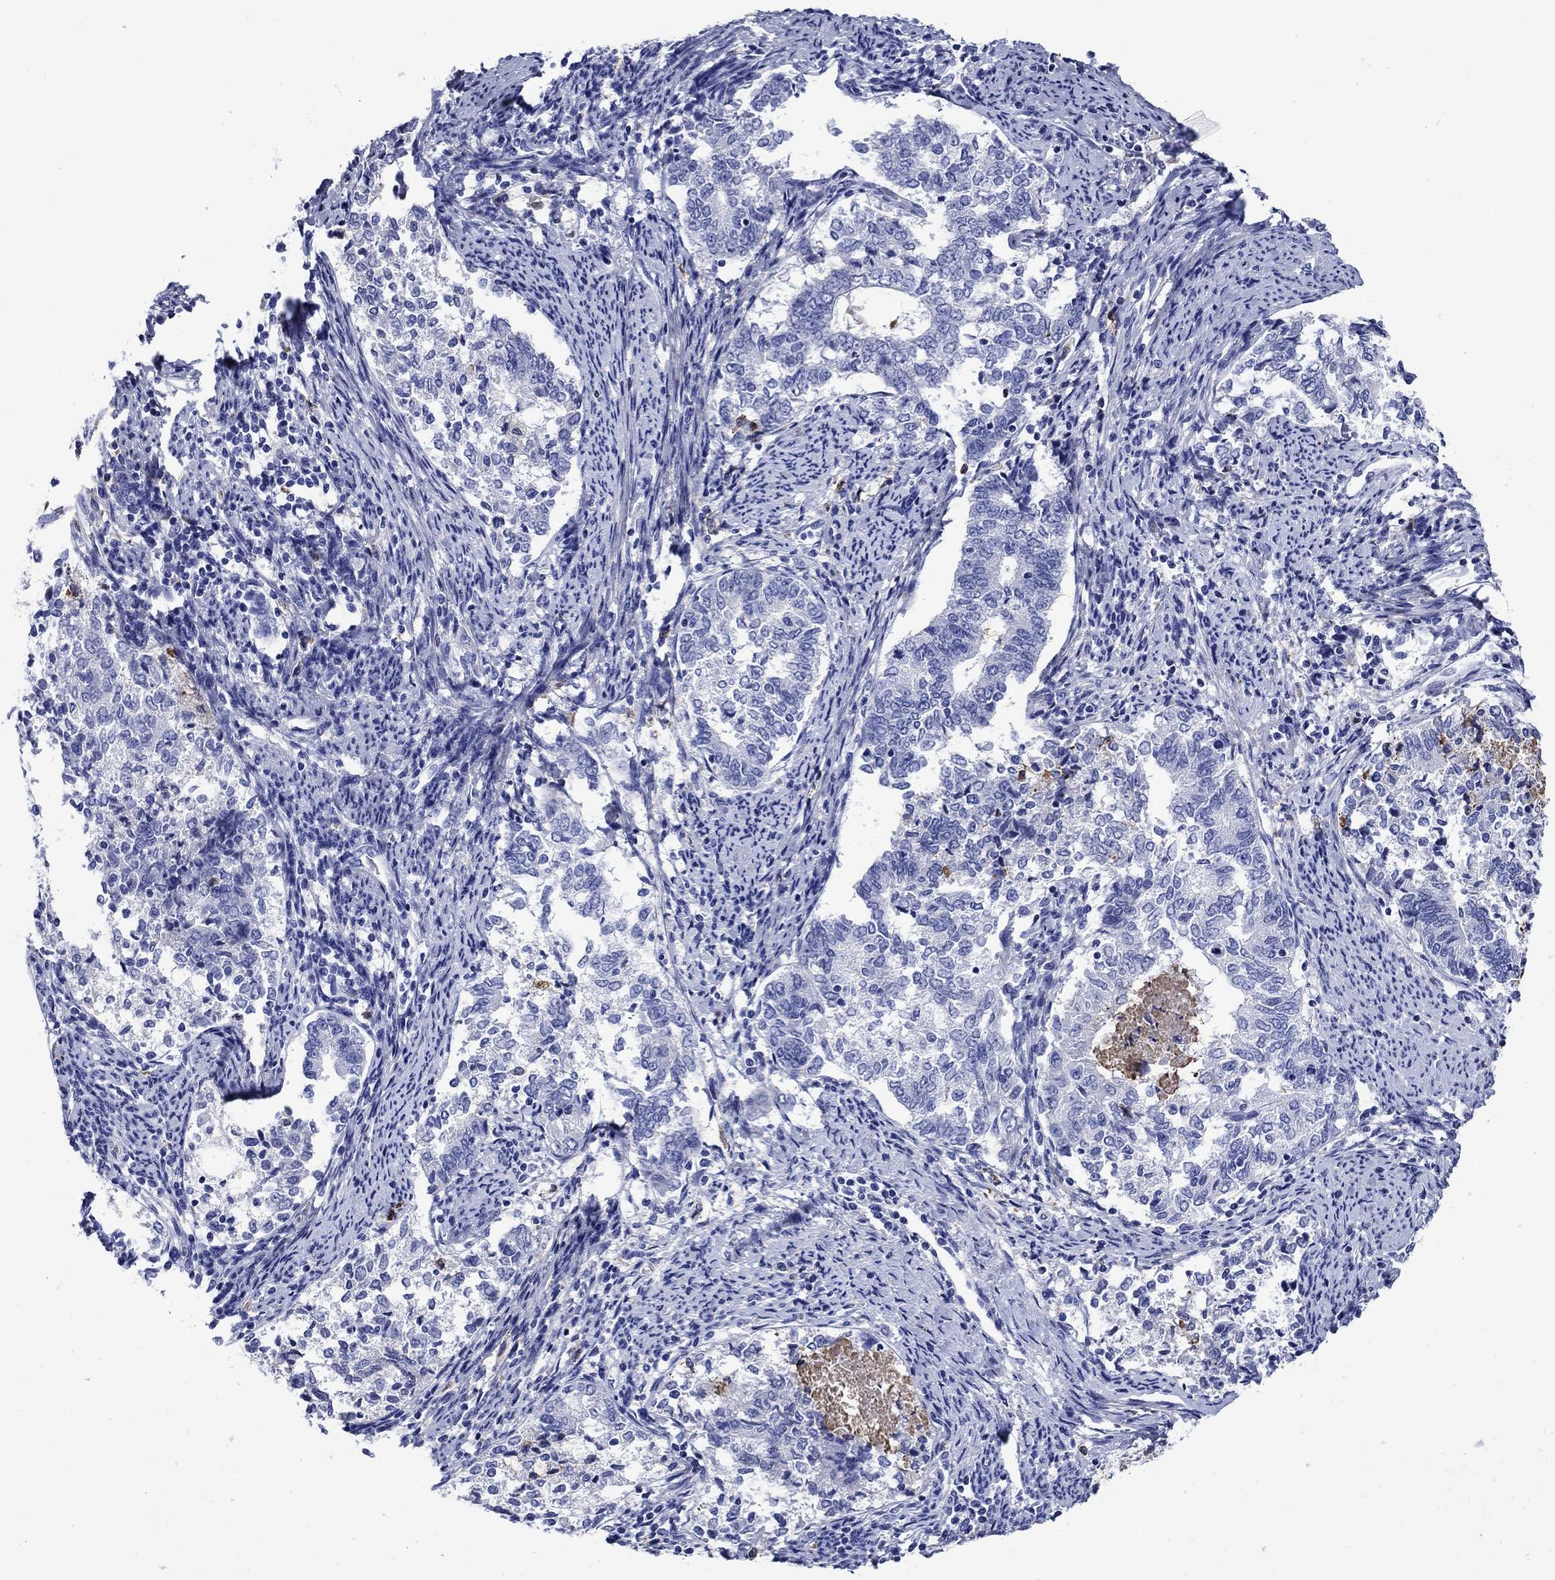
{"staining": {"intensity": "negative", "quantity": "none", "location": "none"}, "tissue": "endometrial cancer", "cell_type": "Tumor cells", "image_type": "cancer", "snomed": [{"axis": "morphology", "description": "Adenocarcinoma, NOS"}, {"axis": "topography", "description": "Endometrium"}], "caption": "The immunohistochemistry image has no significant positivity in tumor cells of endometrial cancer tissue.", "gene": "TFR2", "patient": {"sex": "female", "age": 65}}